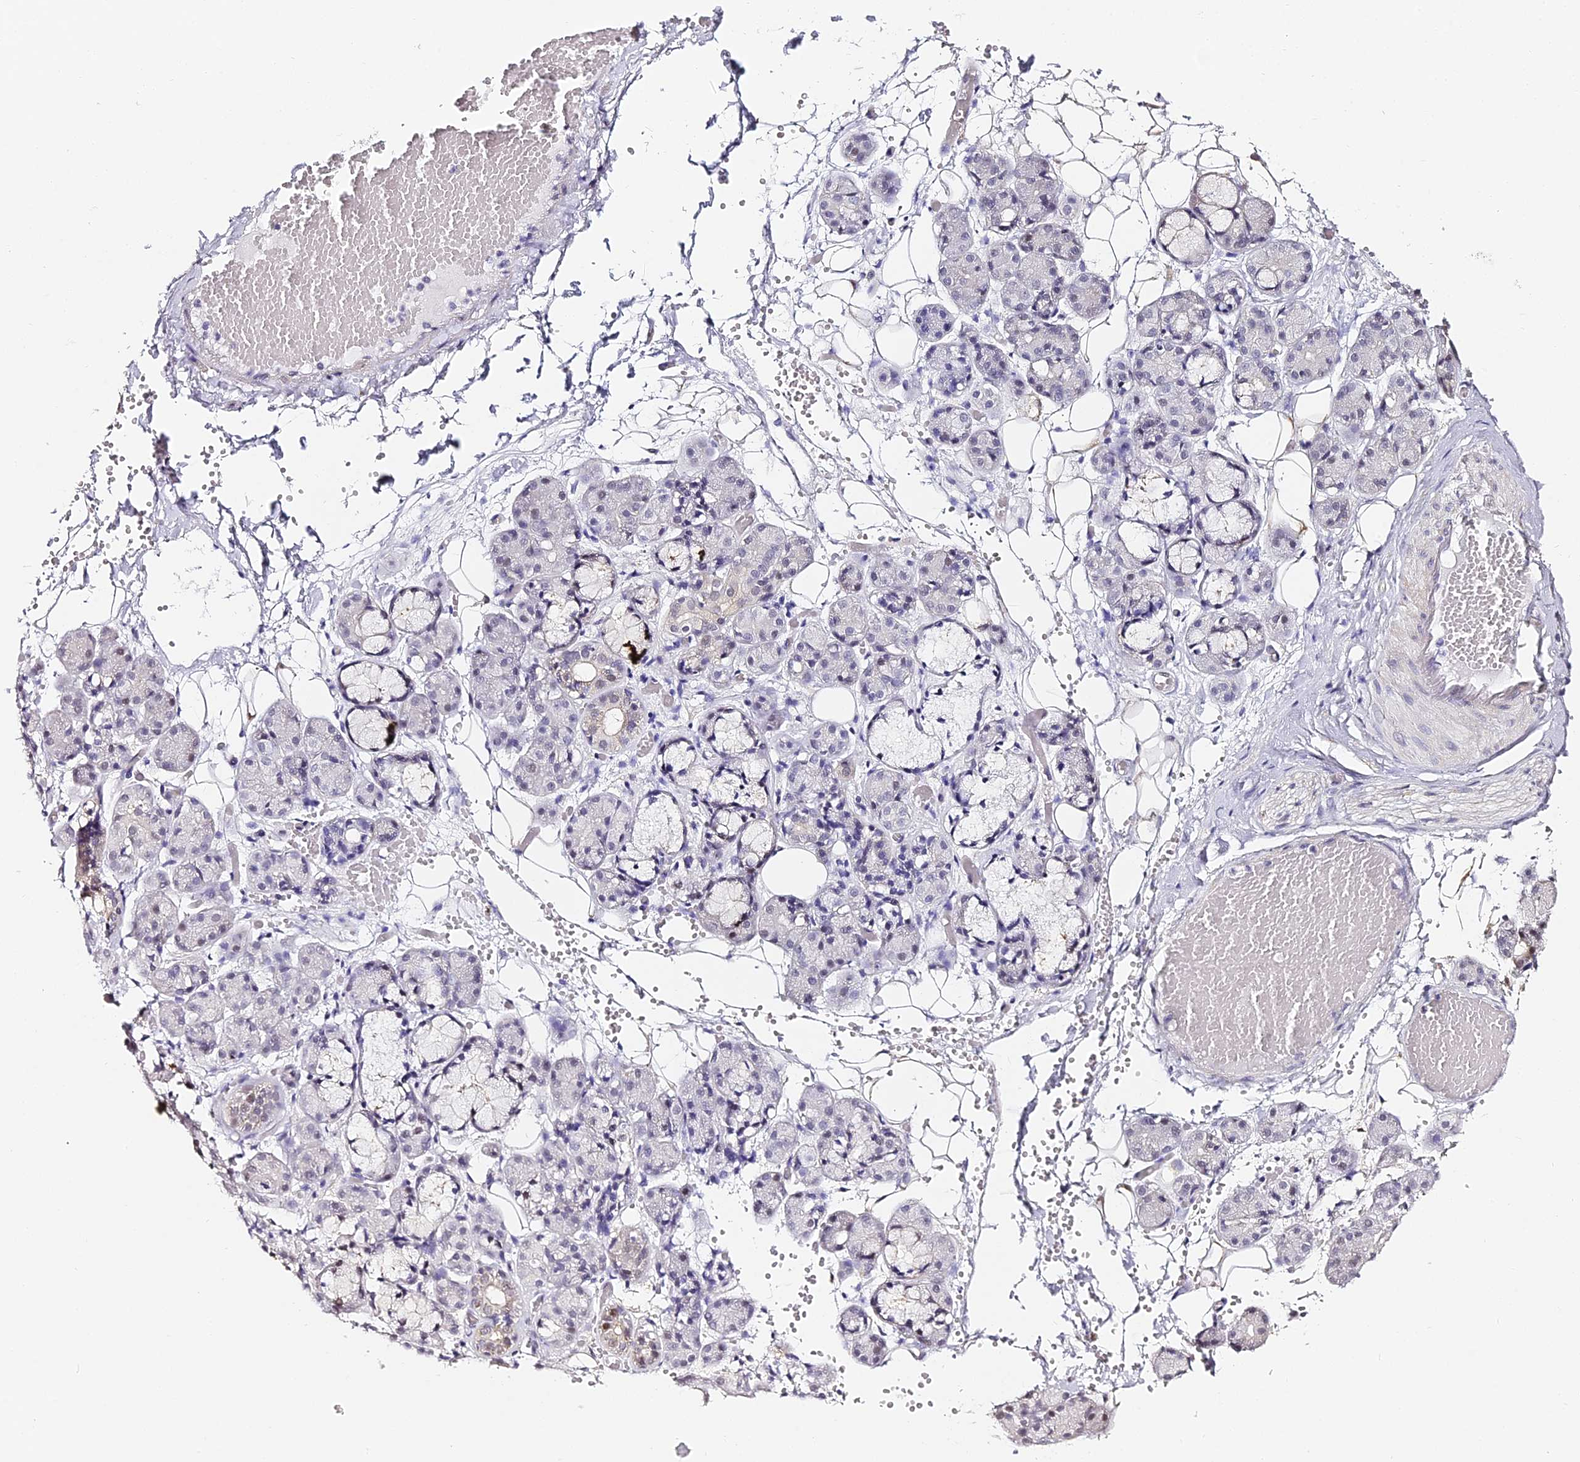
{"staining": {"intensity": "weak", "quantity": "<25%", "location": "nuclear"}, "tissue": "salivary gland", "cell_type": "Glandular cells", "image_type": "normal", "snomed": [{"axis": "morphology", "description": "Normal tissue, NOS"}, {"axis": "topography", "description": "Salivary gland"}], "caption": "High magnification brightfield microscopy of unremarkable salivary gland stained with DAB (brown) and counterstained with hematoxylin (blue): glandular cells show no significant positivity.", "gene": "ABHD14A", "patient": {"sex": "male", "age": 63}}